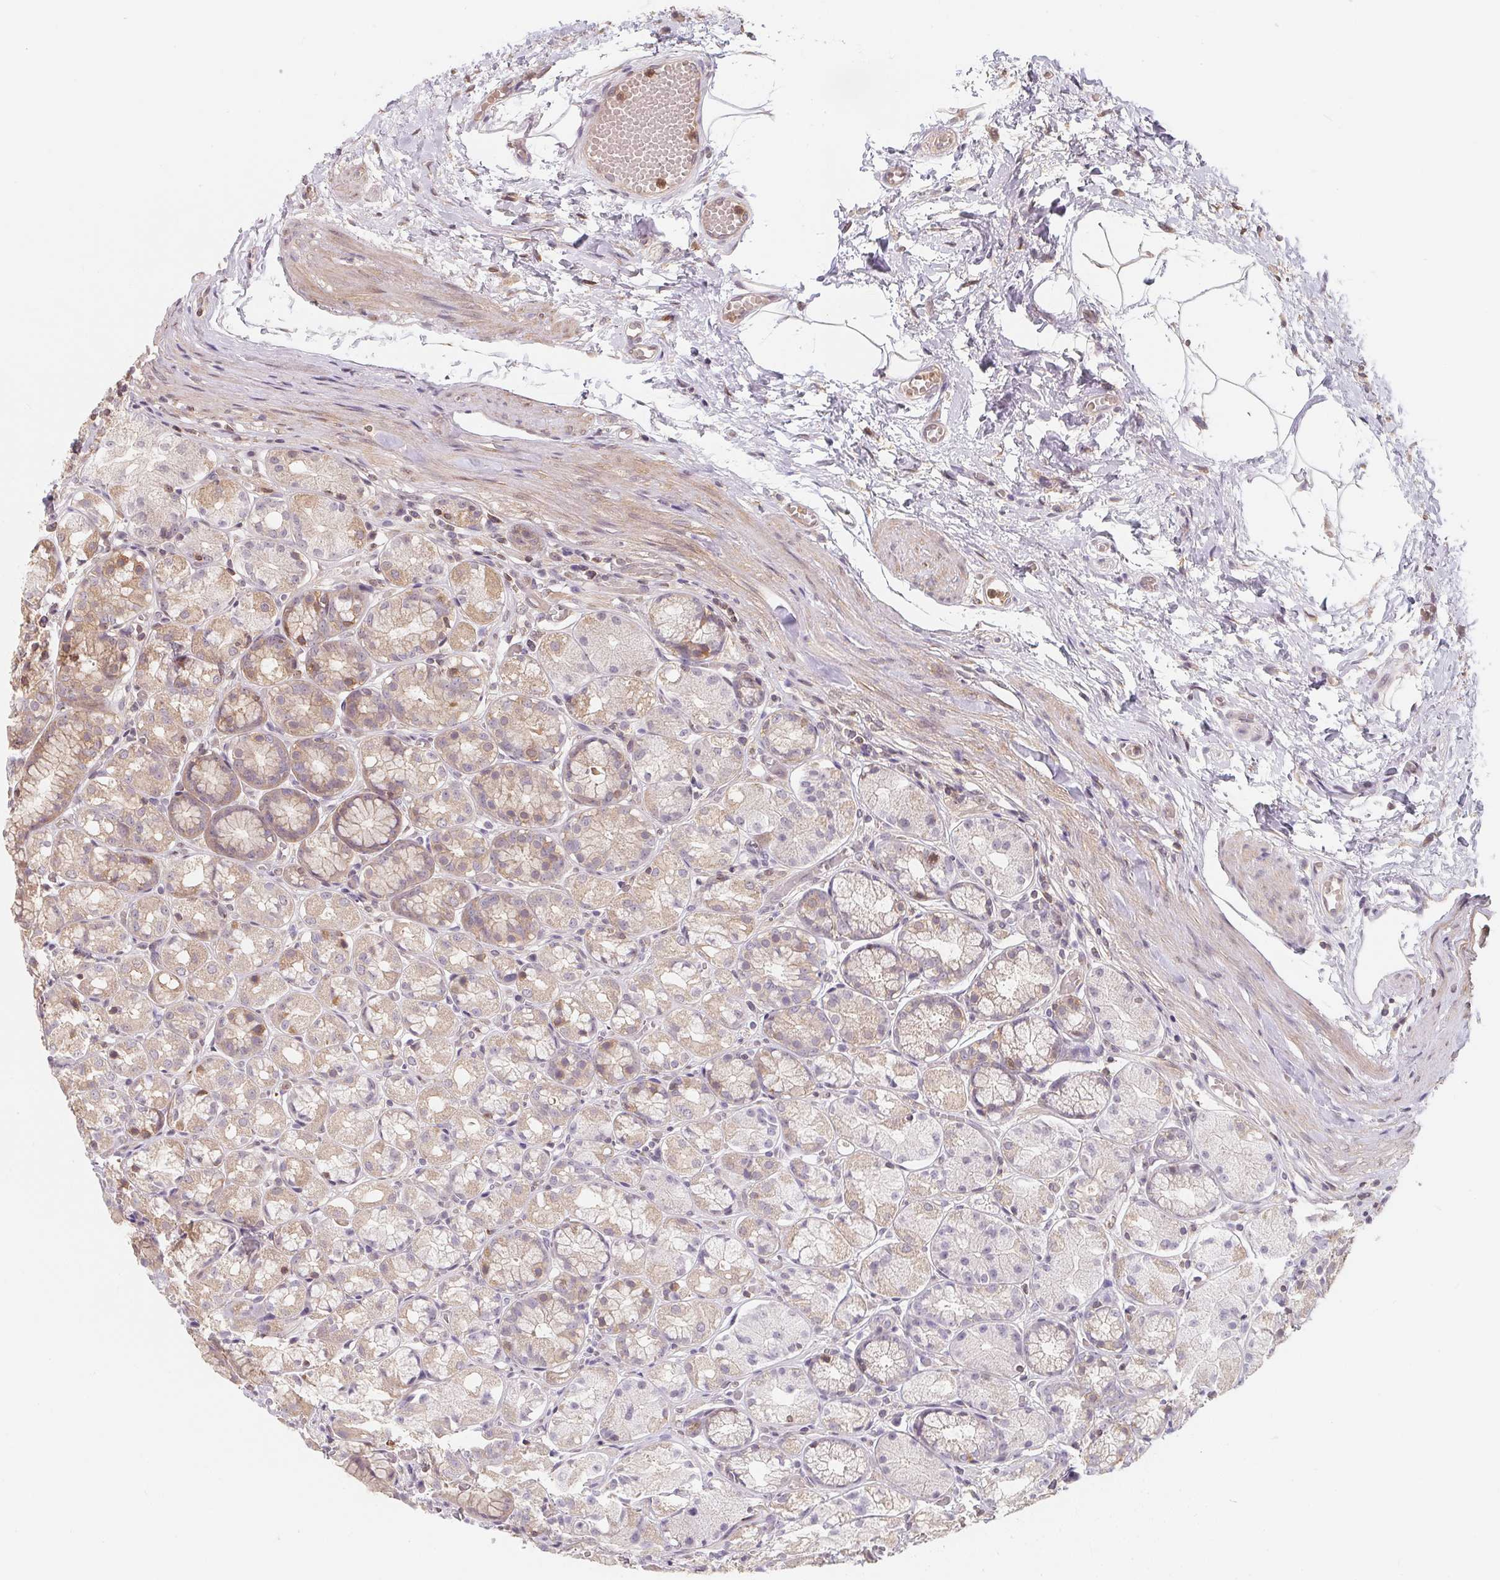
{"staining": {"intensity": "weak", "quantity": "25%-75%", "location": "cytoplasmic/membranous"}, "tissue": "stomach", "cell_type": "Glandular cells", "image_type": "normal", "snomed": [{"axis": "morphology", "description": "Normal tissue, NOS"}, {"axis": "topography", "description": "Stomach"}], "caption": "Stomach stained for a protein exhibits weak cytoplasmic/membranous positivity in glandular cells. The protein is stained brown, and the nuclei are stained in blue (DAB IHC with brightfield microscopy, high magnification).", "gene": "ANKRD13A", "patient": {"sex": "male", "age": 70}}